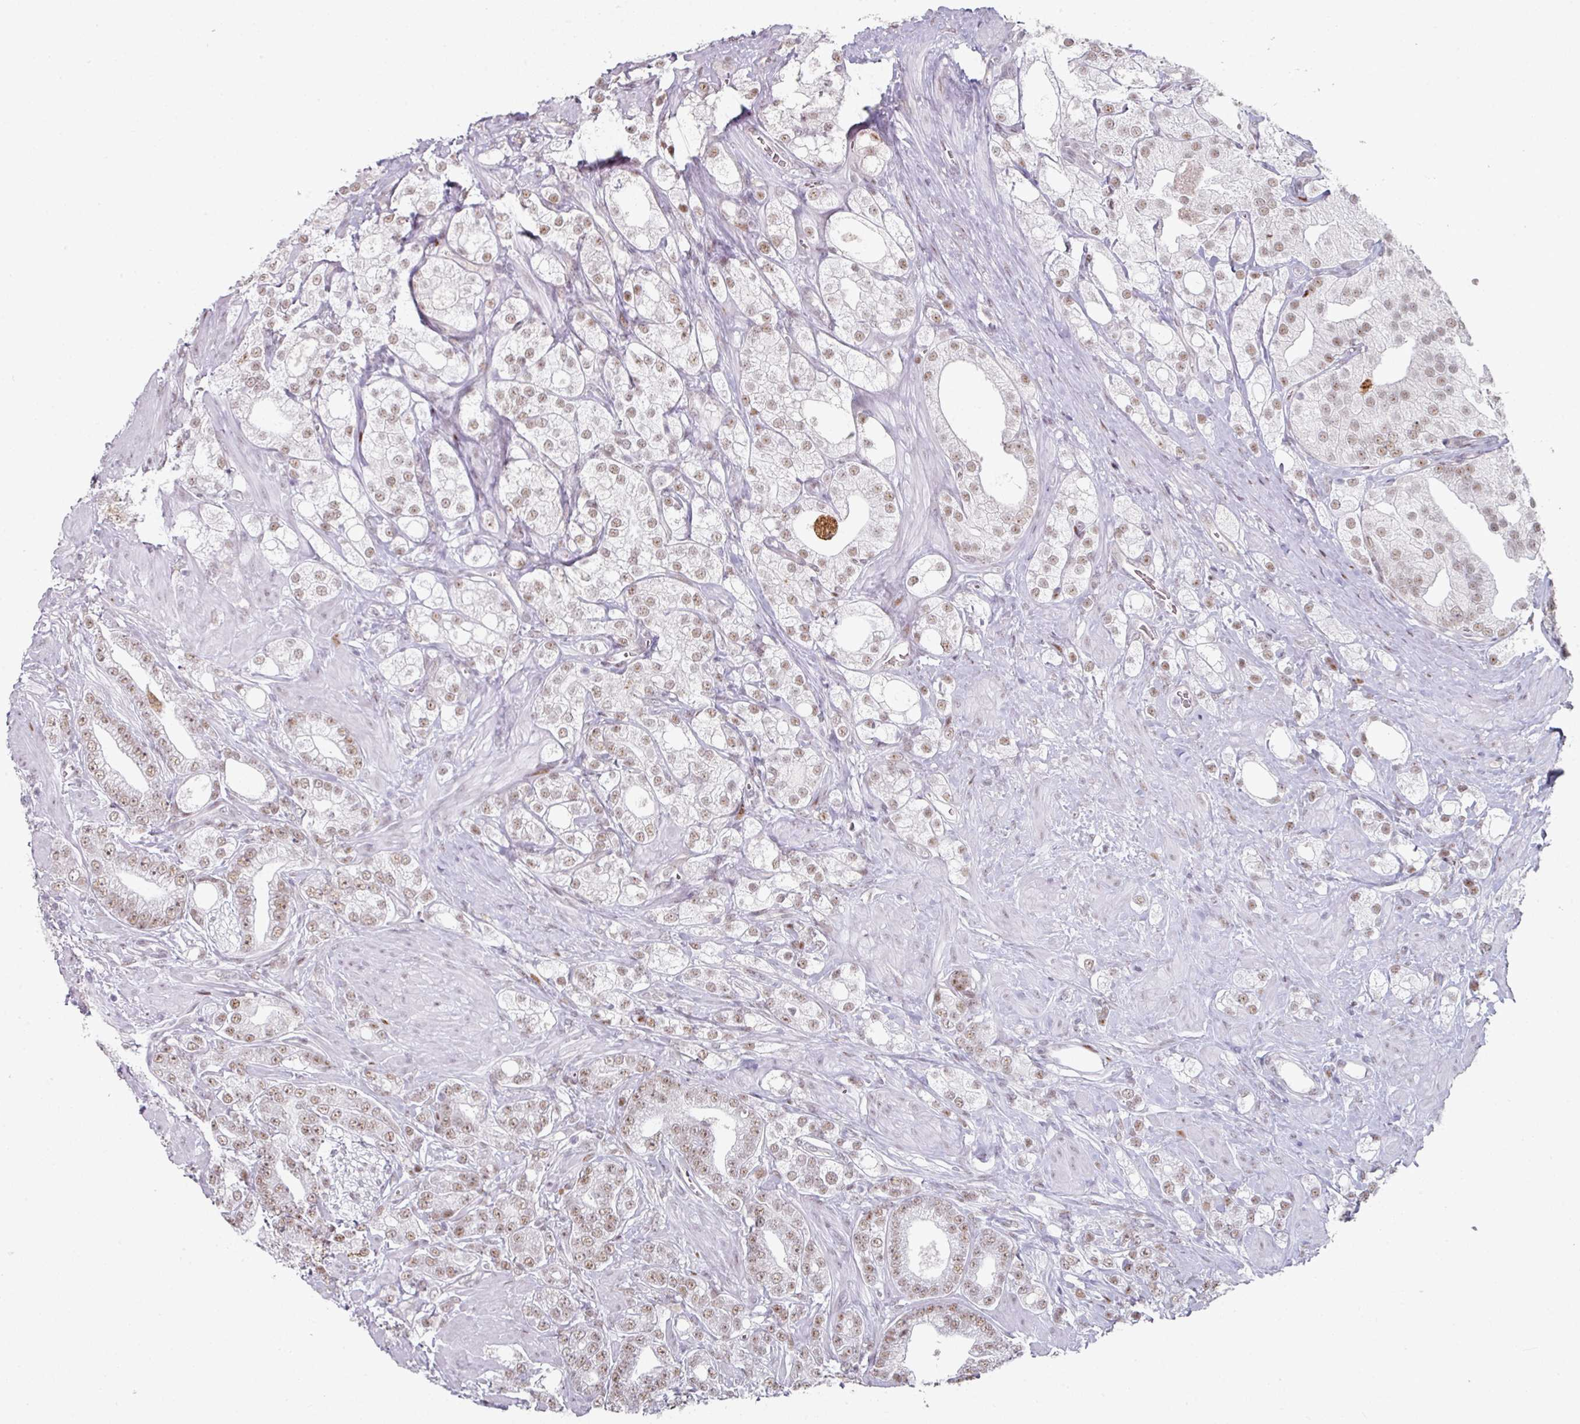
{"staining": {"intensity": "moderate", "quantity": ">75%", "location": "nuclear"}, "tissue": "prostate cancer", "cell_type": "Tumor cells", "image_type": "cancer", "snomed": [{"axis": "morphology", "description": "Adenocarcinoma, High grade"}, {"axis": "topography", "description": "Prostate"}], "caption": "Prostate cancer (high-grade adenocarcinoma) tissue exhibits moderate nuclear staining in about >75% of tumor cells", "gene": "SF3B5", "patient": {"sex": "male", "age": 50}}